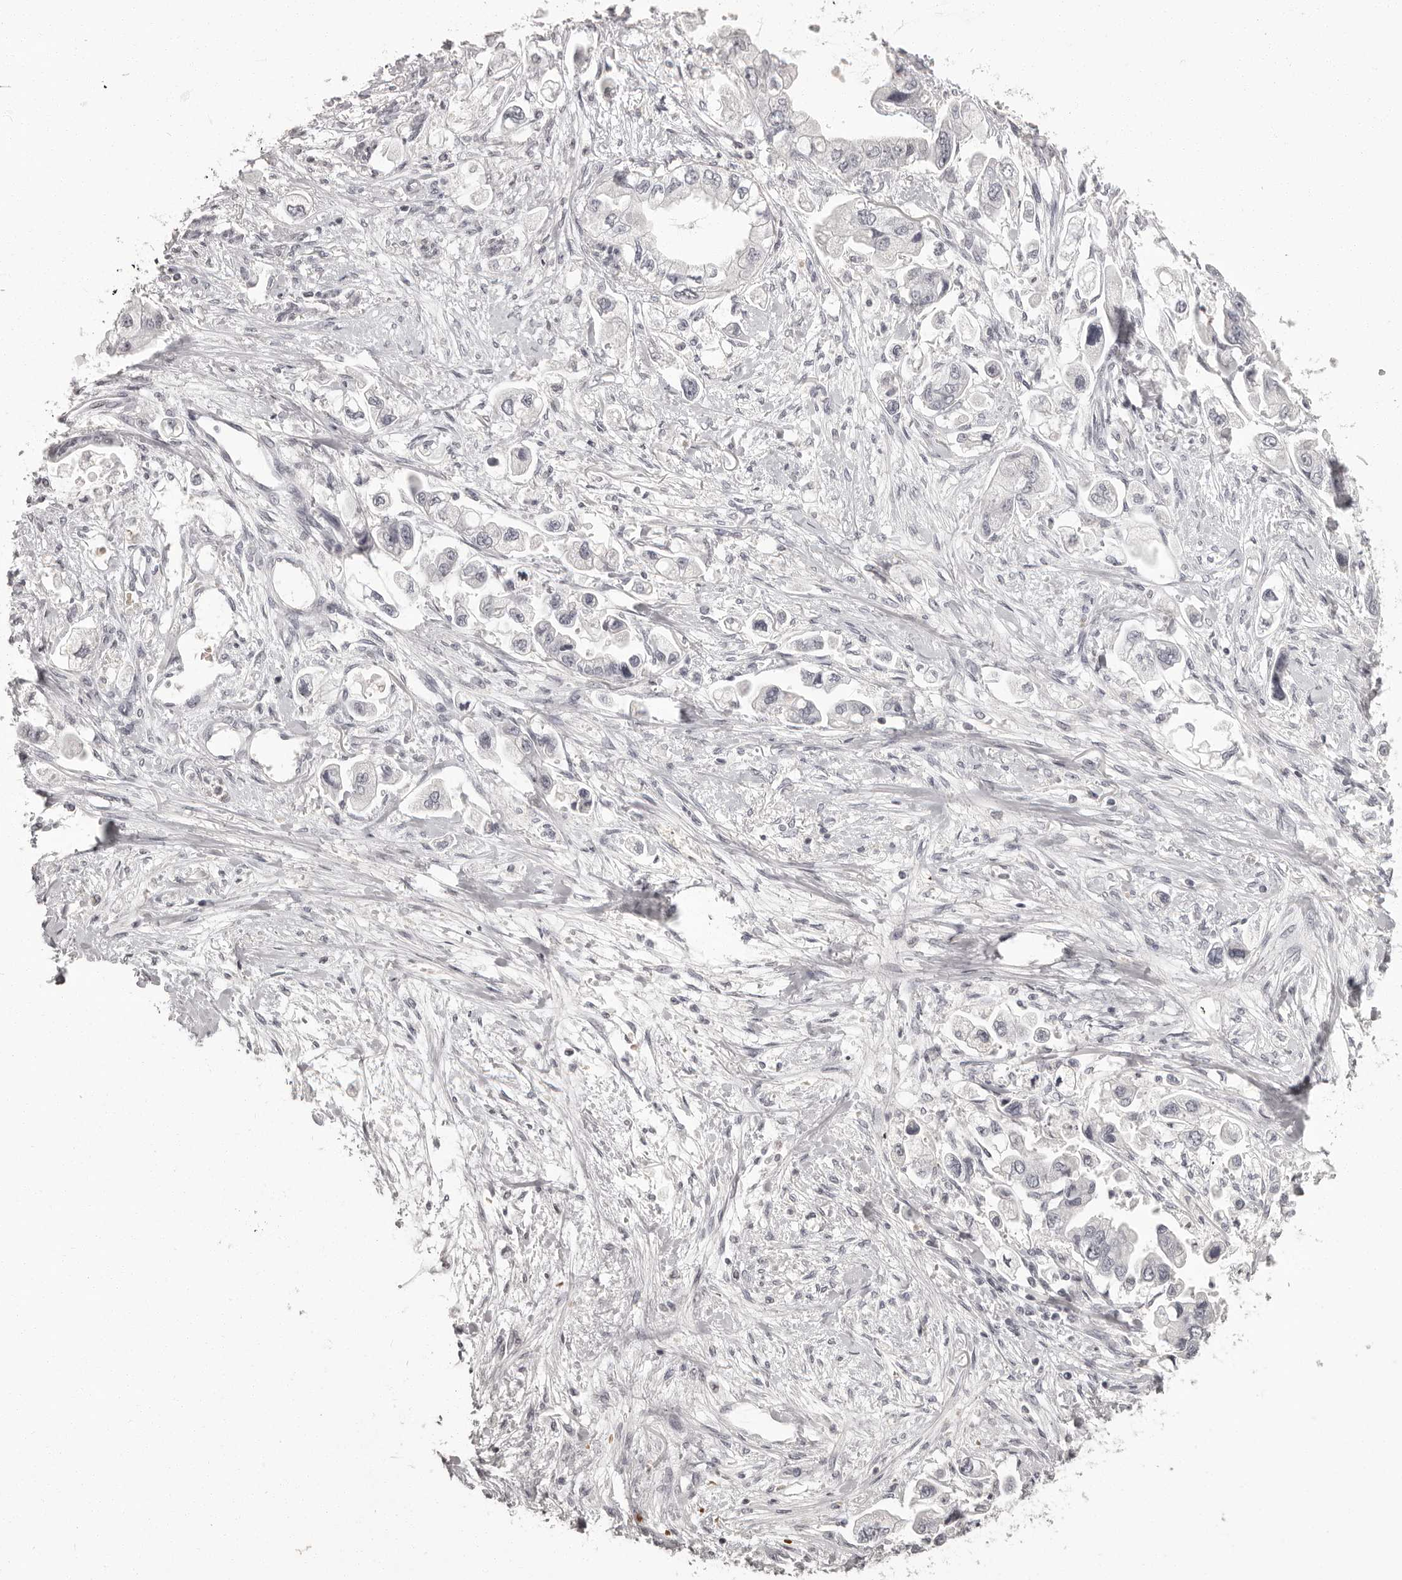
{"staining": {"intensity": "negative", "quantity": "none", "location": "none"}, "tissue": "stomach cancer", "cell_type": "Tumor cells", "image_type": "cancer", "snomed": [{"axis": "morphology", "description": "Adenocarcinoma, NOS"}, {"axis": "topography", "description": "Stomach"}], "caption": "An image of stomach cancer stained for a protein demonstrates no brown staining in tumor cells.", "gene": "C8orf74", "patient": {"sex": "male", "age": 62}}